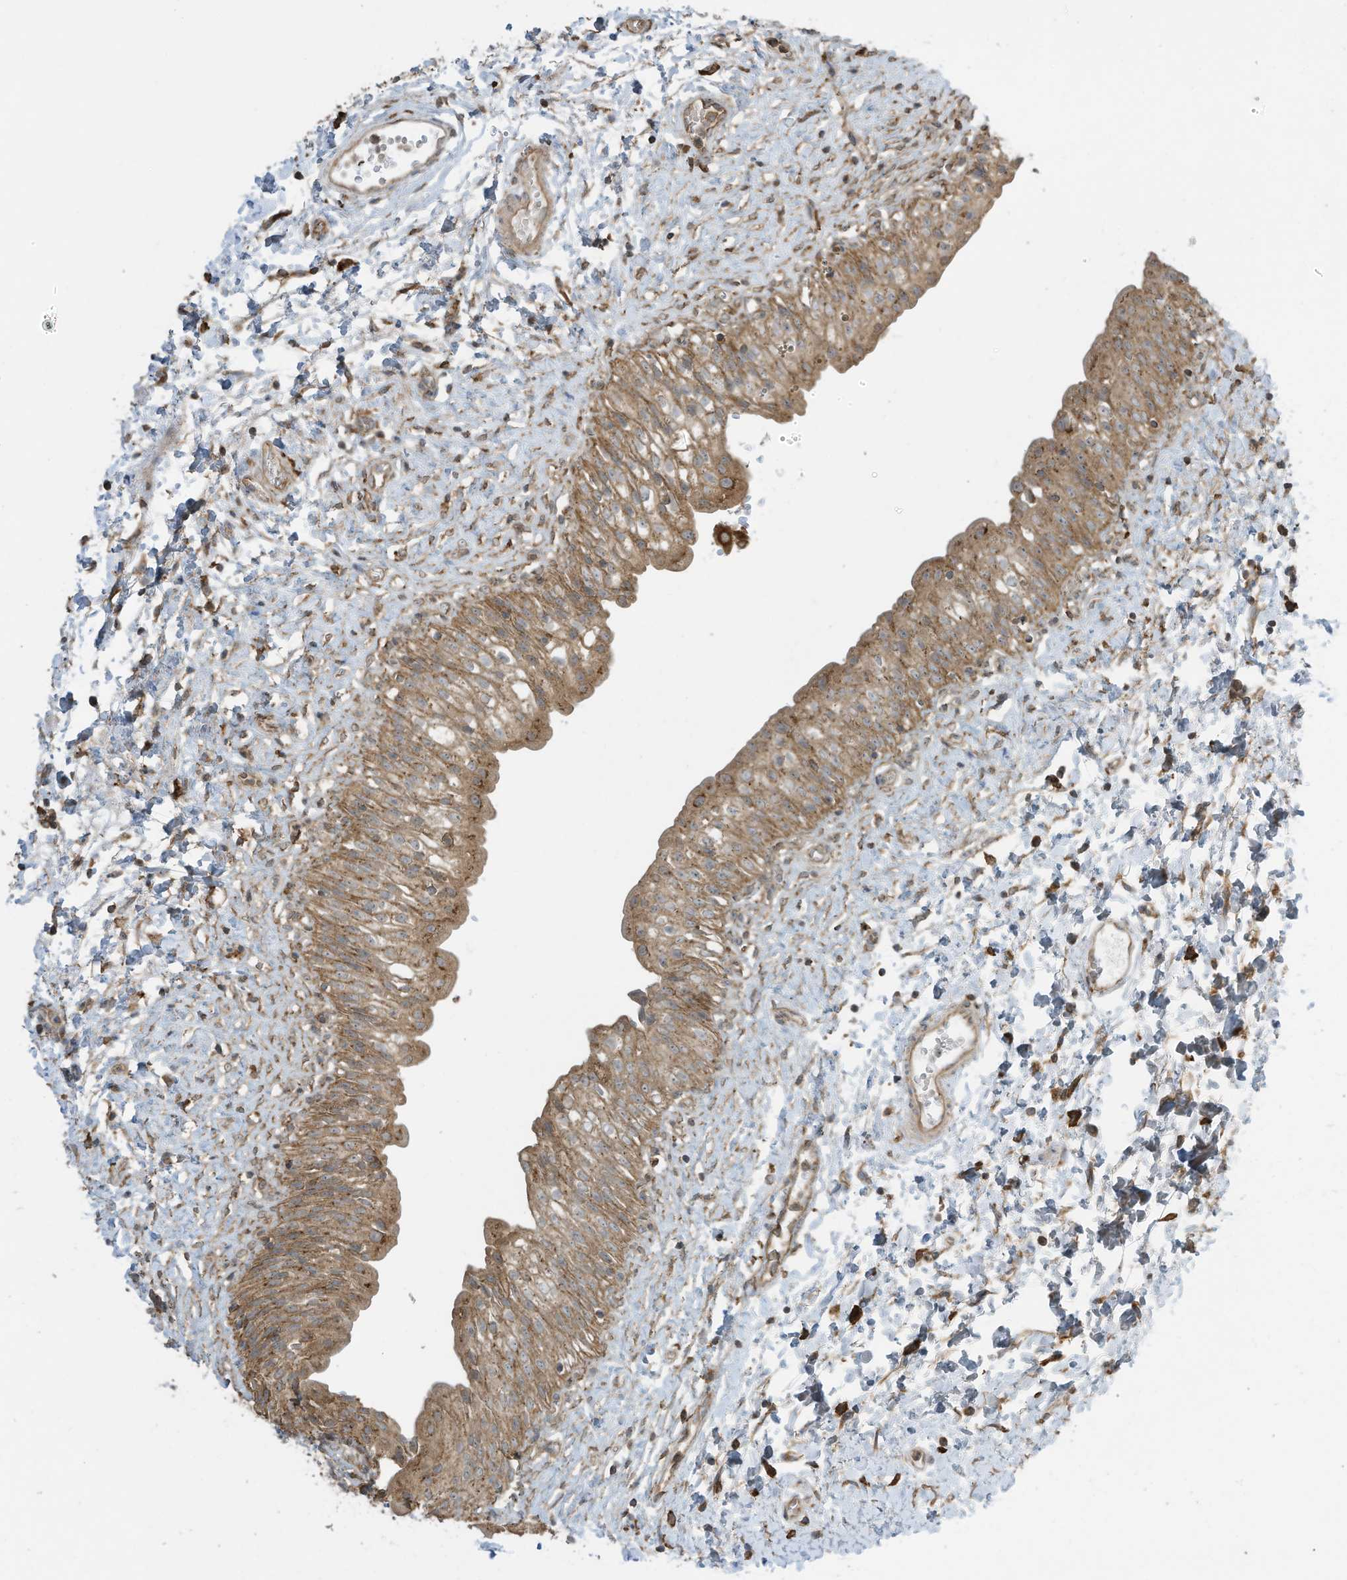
{"staining": {"intensity": "moderate", "quantity": ">75%", "location": "cytoplasmic/membranous"}, "tissue": "urinary bladder", "cell_type": "Urothelial cells", "image_type": "normal", "snomed": [{"axis": "morphology", "description": "Normal tissue, NOS"}, {"axis": "topography", "description": "Urinary bladder"}], "caption": "Protein expression by IHC demonstrates moderate cytoplasmic/membranous staining in approximately >75% of urothelial cells in benign urinary bladder. (DAB (3,3'-diaminobenzidine) = brown stain, brightfield microscopy at high magnification).", "gene": "CGAS", "patient": {"sex": "male", "age": 51}}